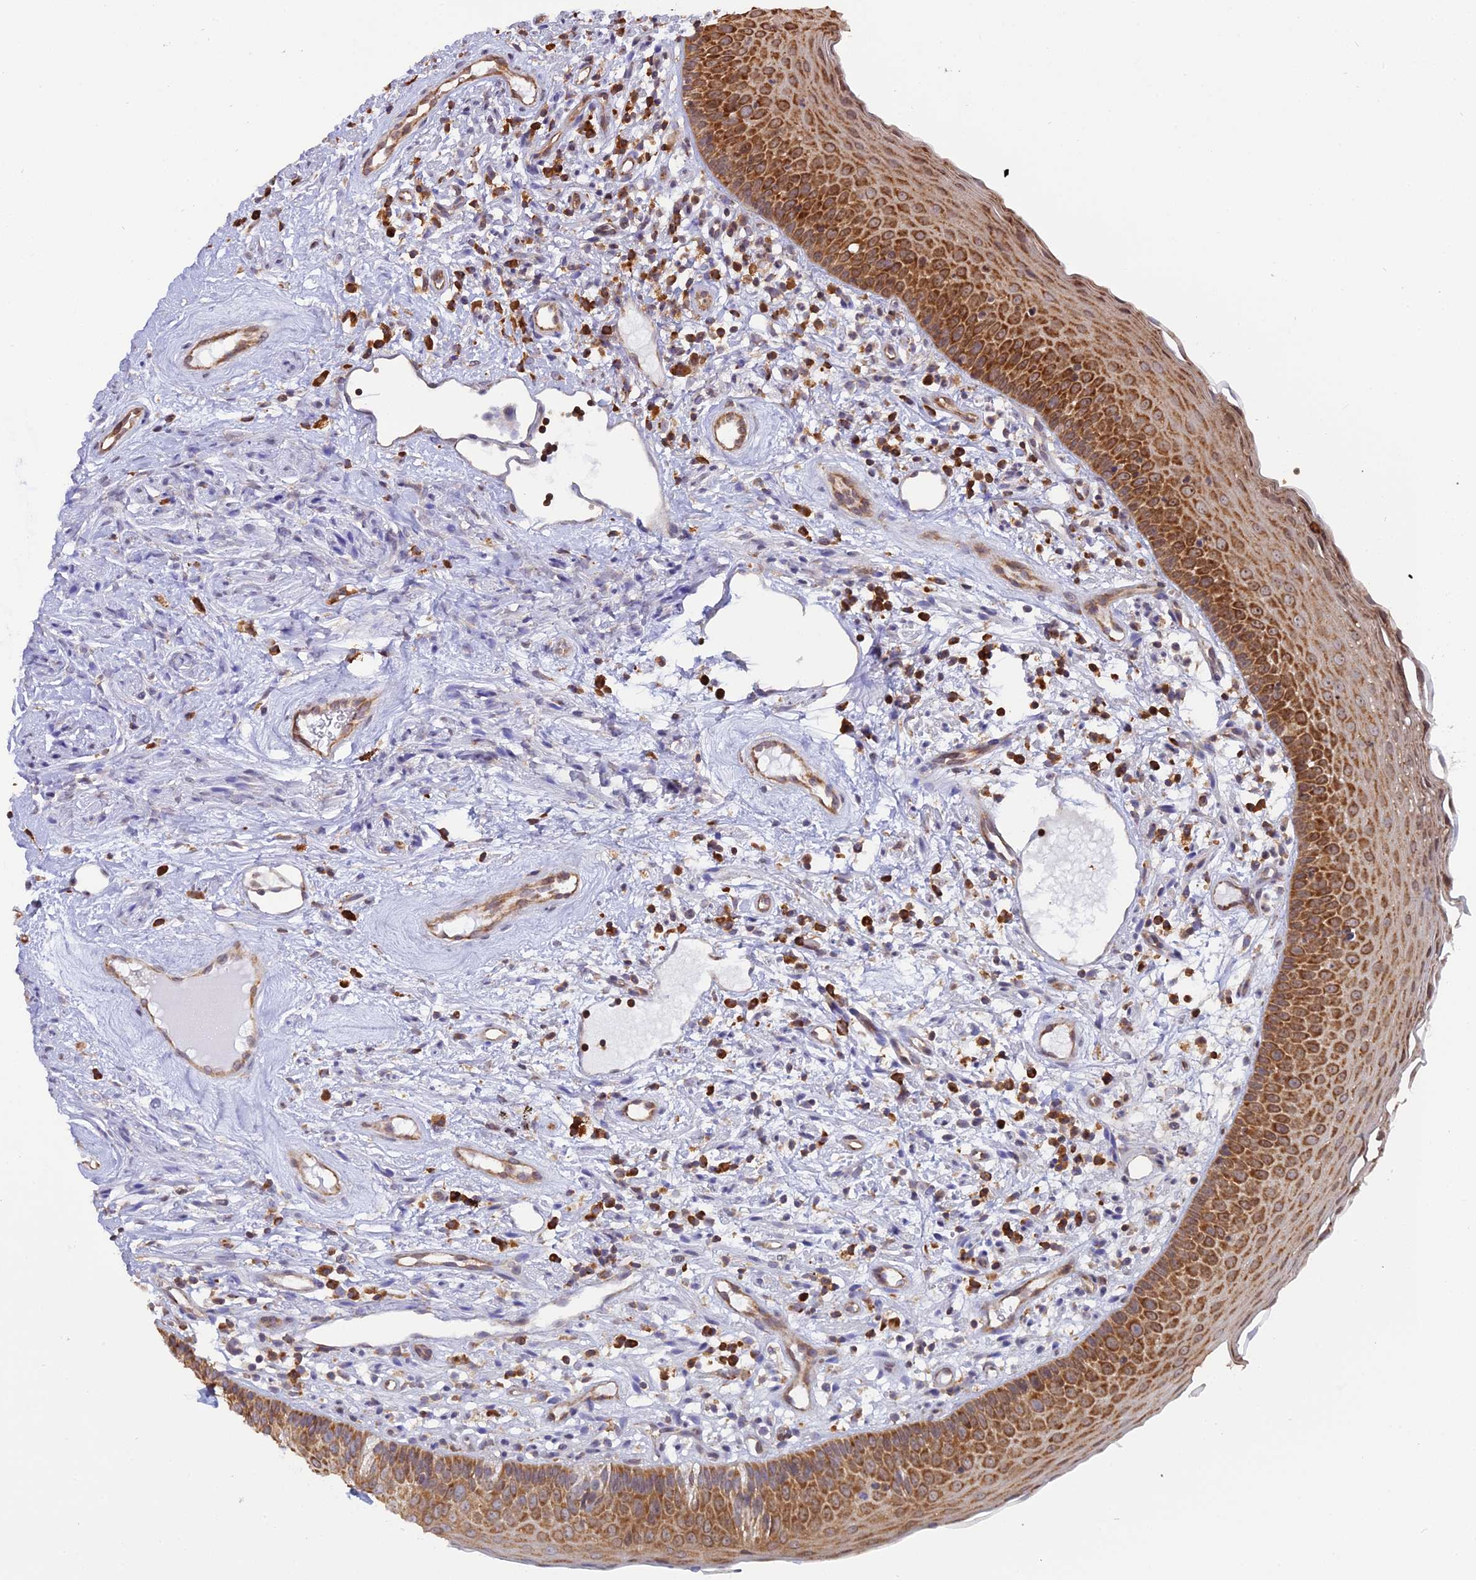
{"staining": {"intensity": "strong", "quantity": ">75%", "location": "cytoplasmic/membranous"}, "tissue": "oral mucosa", "cell_type": "Squamous epithelial cells", "image_type": "normal", "snomed": [{"axis": "morphology", "description": "Normal tissue, NOS"}, {"axis": "topography", "description": "Oral tissue"}], "caption": "High-magnification brightfield microscopy of normal oral mucosa stained with DAB (brown) and counterstained with hematoxylin (blue). squamous epithelial cells exhibit strong cytoplasmic/membranous positivity is identified in approximately>75% of cells. (Stains: DAB (3,3'-diaminobenzidine) in brown, nuclei in blue, Microscopy: brightfield microscopy at high magnification).", "gene": "RPL26", "patient": {"sex": "male", "age": 46}}